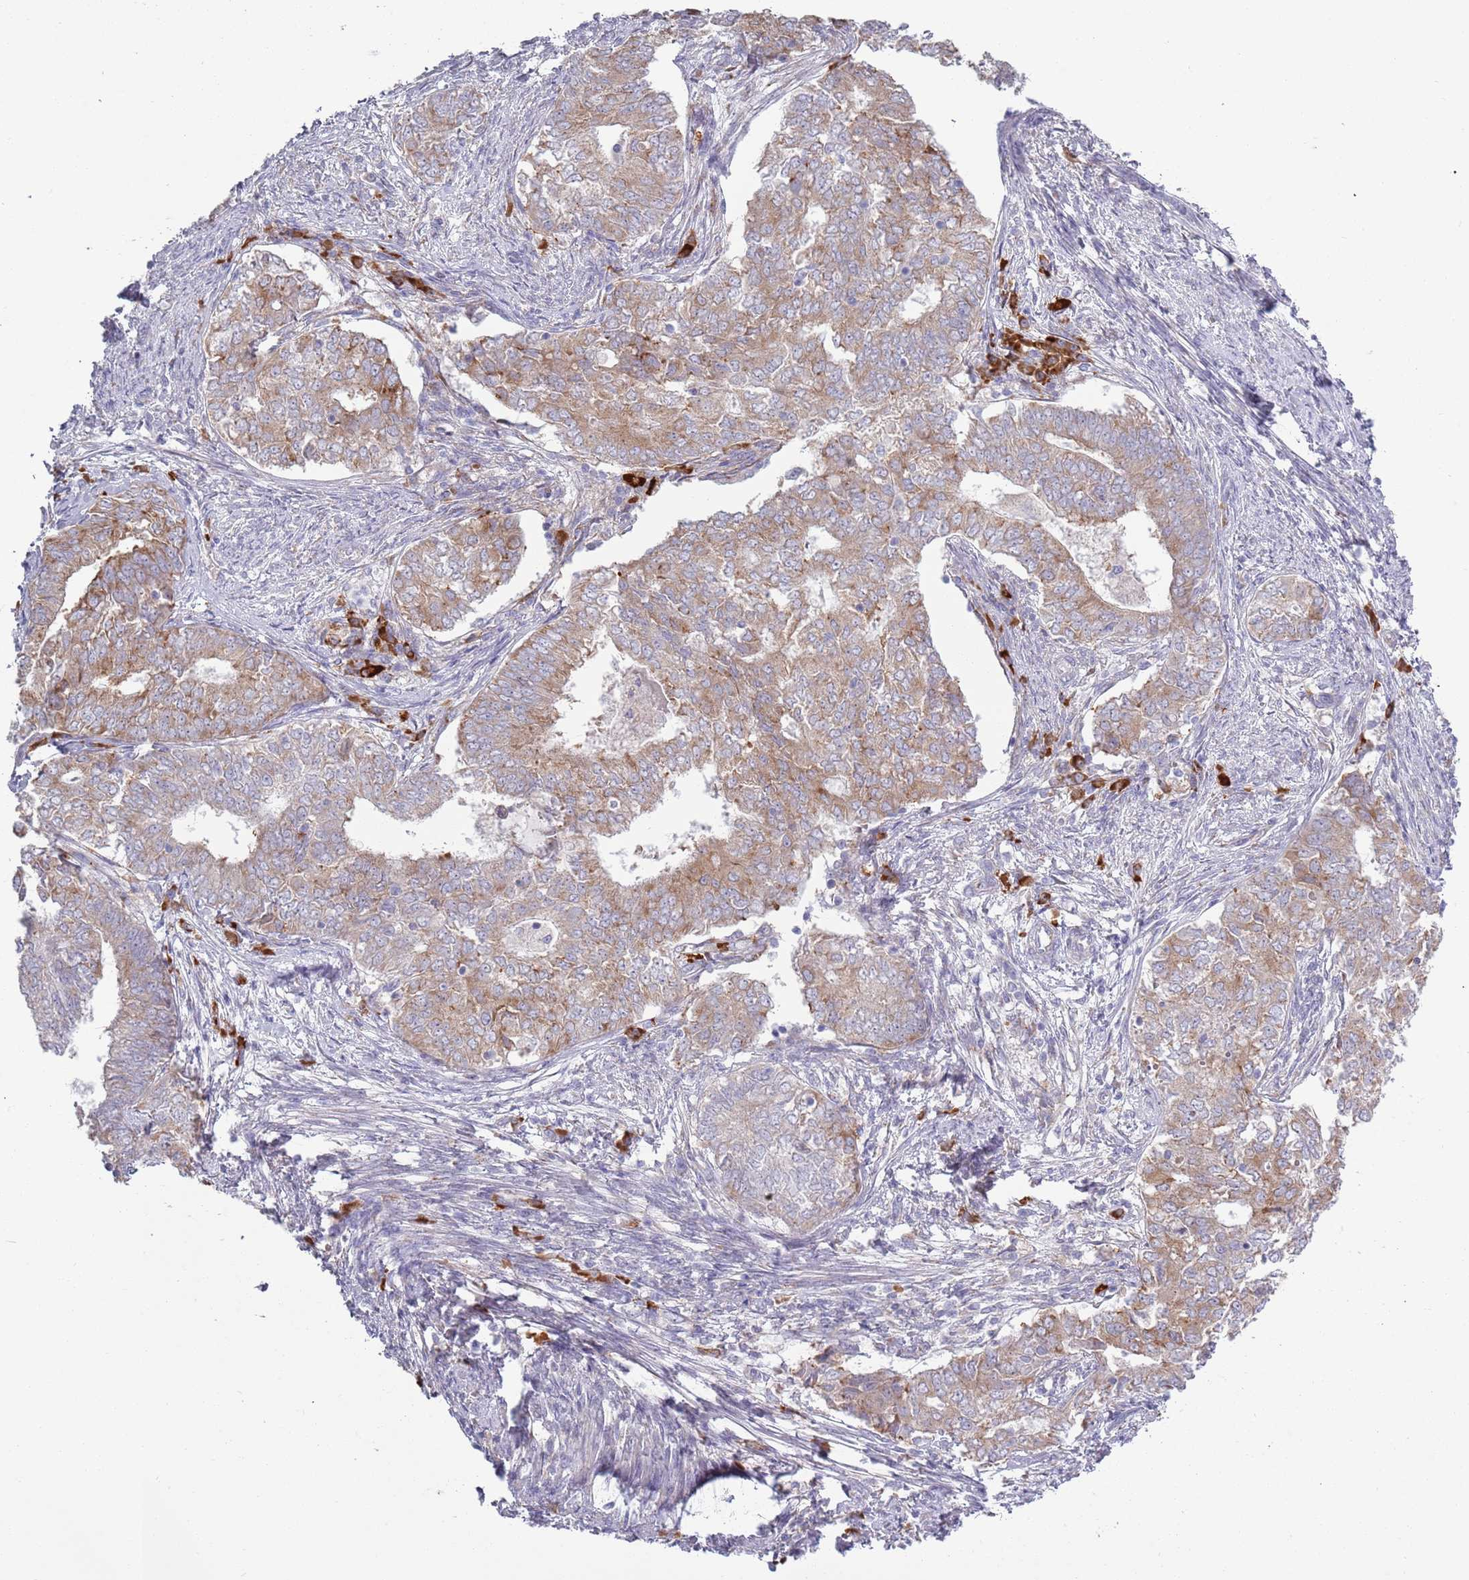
{"staining": {"intensity": "moderate", "quantity": ">75%", "location": "cytoplasmic/membranous"}, "tissue": "endometrial cancer", "cell_type": "Tumor cells", "image_type": "cancer", "snomed": [{"axis": "morphology", "description": "Adenocarcinoma, NOS"}, {"axis": "topography", "description": "Endometrium"}], "caption": "Tumor cells exhibit moderate cytoplasmic/membranous expression in approximately >75% of cells in endometrial cancer. Ihc stains the protein in brown and the nuclei are stained blue.", "gene": "LTB", "patient": {"sex": "female", "age": 62}}